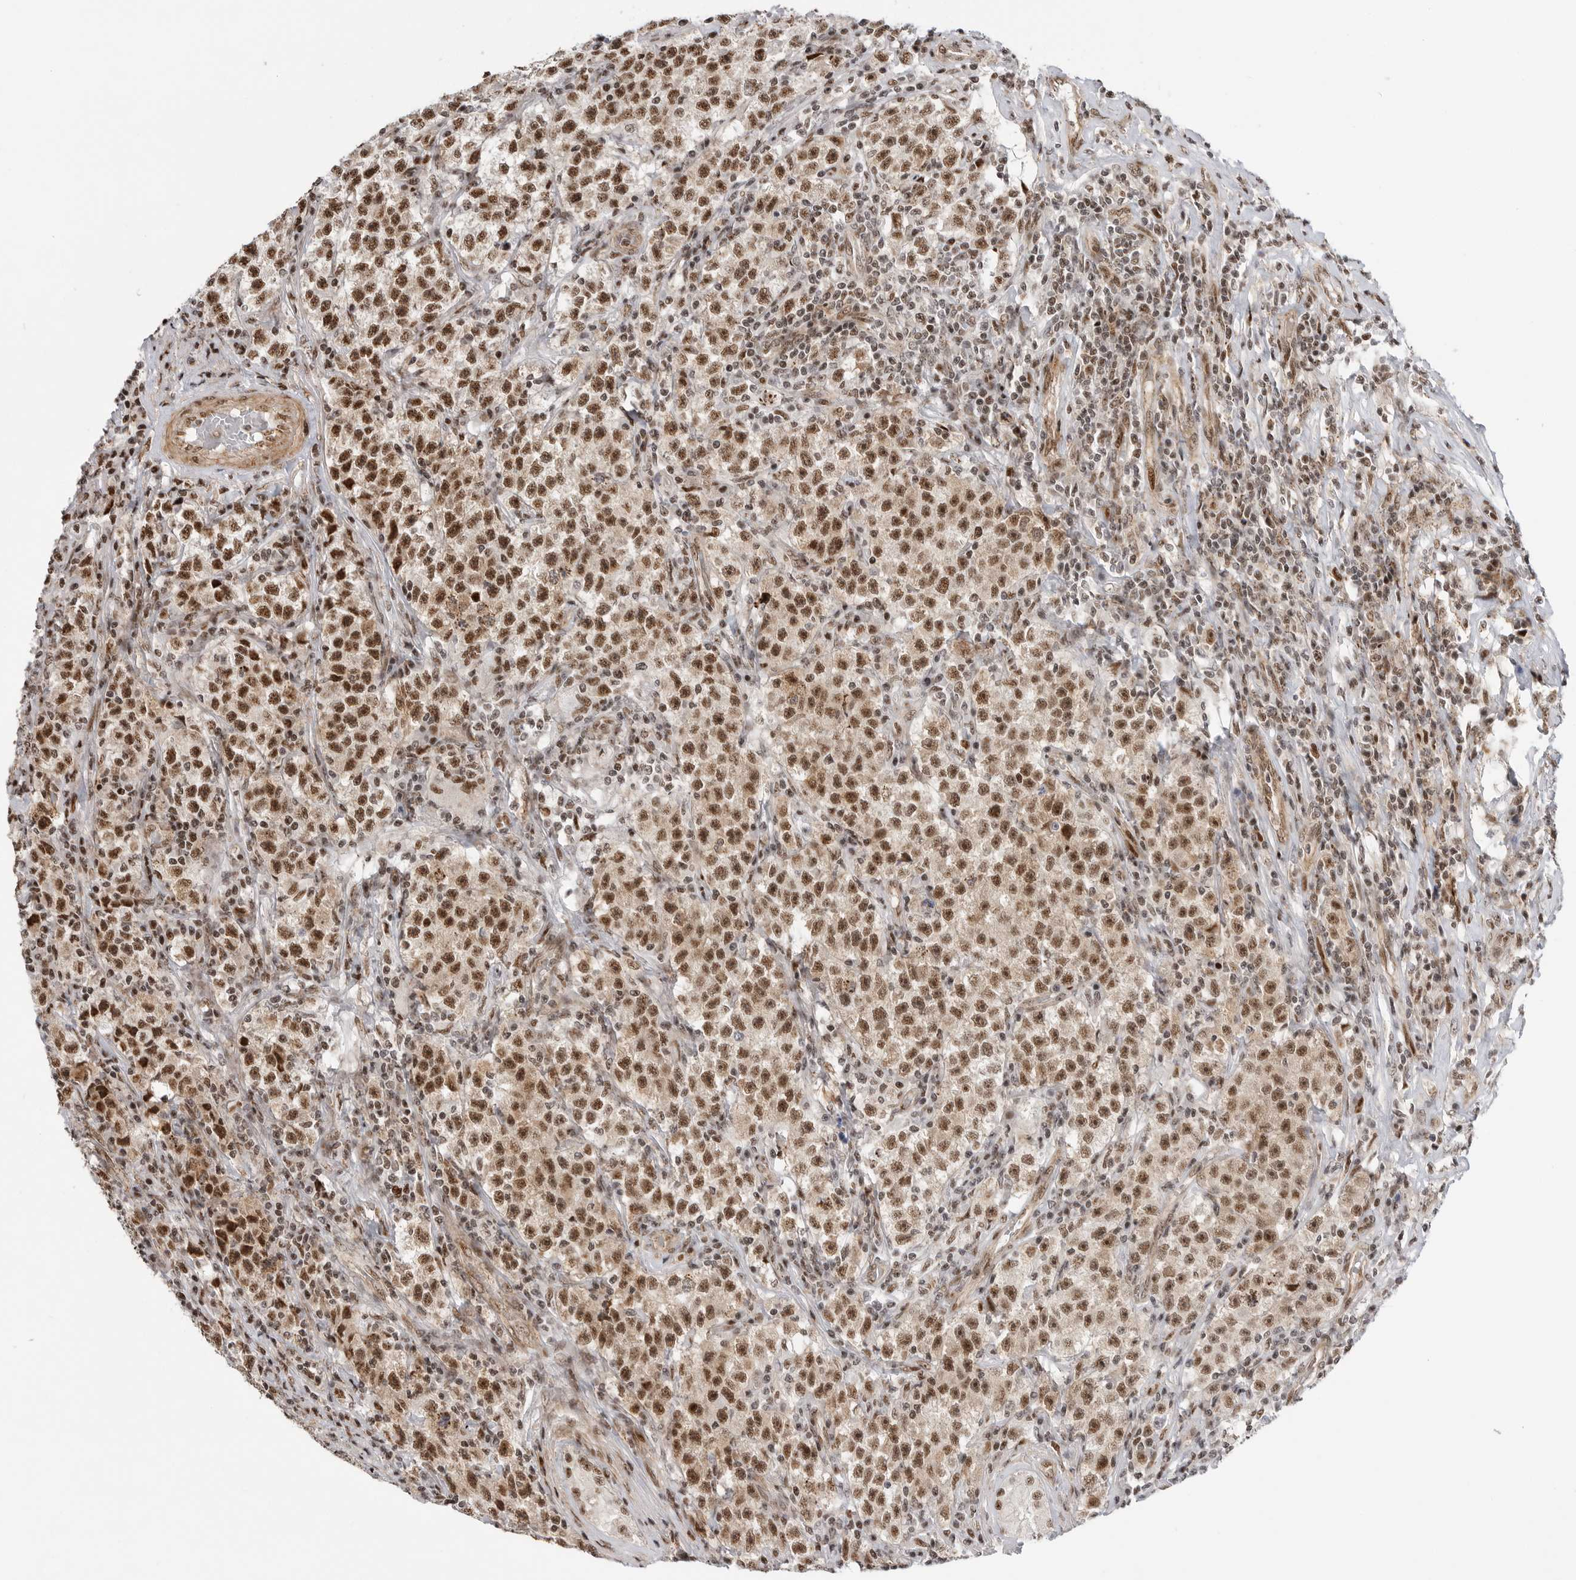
{"staining": {"intensity": "strong", "quantity": ">75%", "location": "nuclear"}, "tissue": "testis cancer", "cell_type": "Tumor cells", "image_type": "cancer", "snomed": [{"axis": "morphology", "description": "Seminoma, NOS"}, {"axis": "topography", "description": "Testis"}], "caption": "IHC of human testis cancer shows high levels of strong nuclear expression in approximately >75% of tumor cells.", "gene": "GPATCH2", "patient": {"sex": "male", "age": 22}}